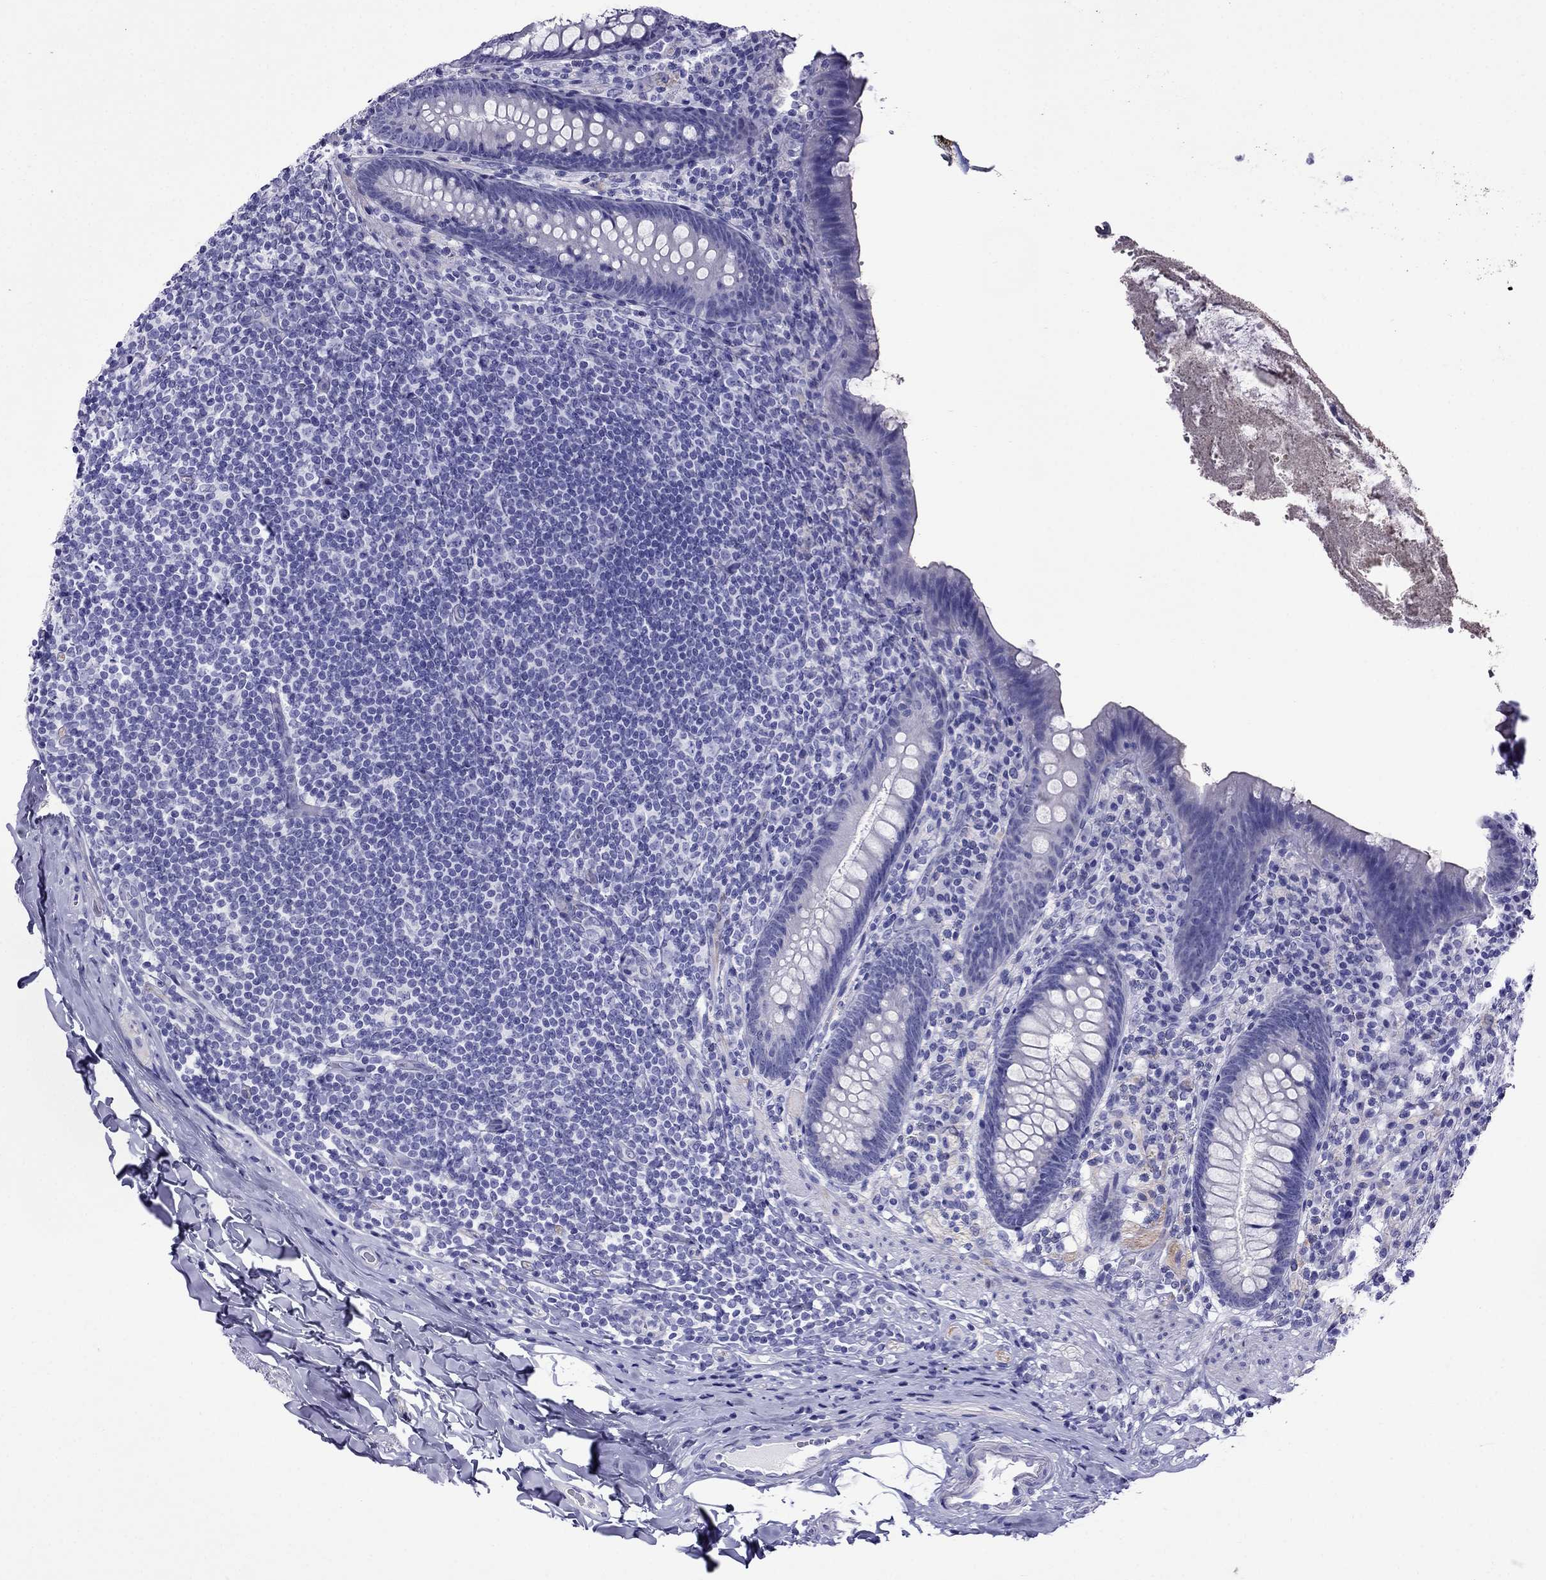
{"staining": {"intensity": "negative", "quantity": "none", "location": "none"}, "tissue": "appendix", "cell_type": "Glandular cells", "image_type": "normal", "snomed": [{"axis": "morphology", "description": "Normal tissue, NOS"}, {"axis": "topography", "description": "Appendix"}], "caption": "This is a histopathology image of immunohistochemistry (IHC) staining of unremarkable appendix, which shows no staining in glandular cells.", "gene": "CRYBA1", "patient": {"sex": "male", "age": 47}}